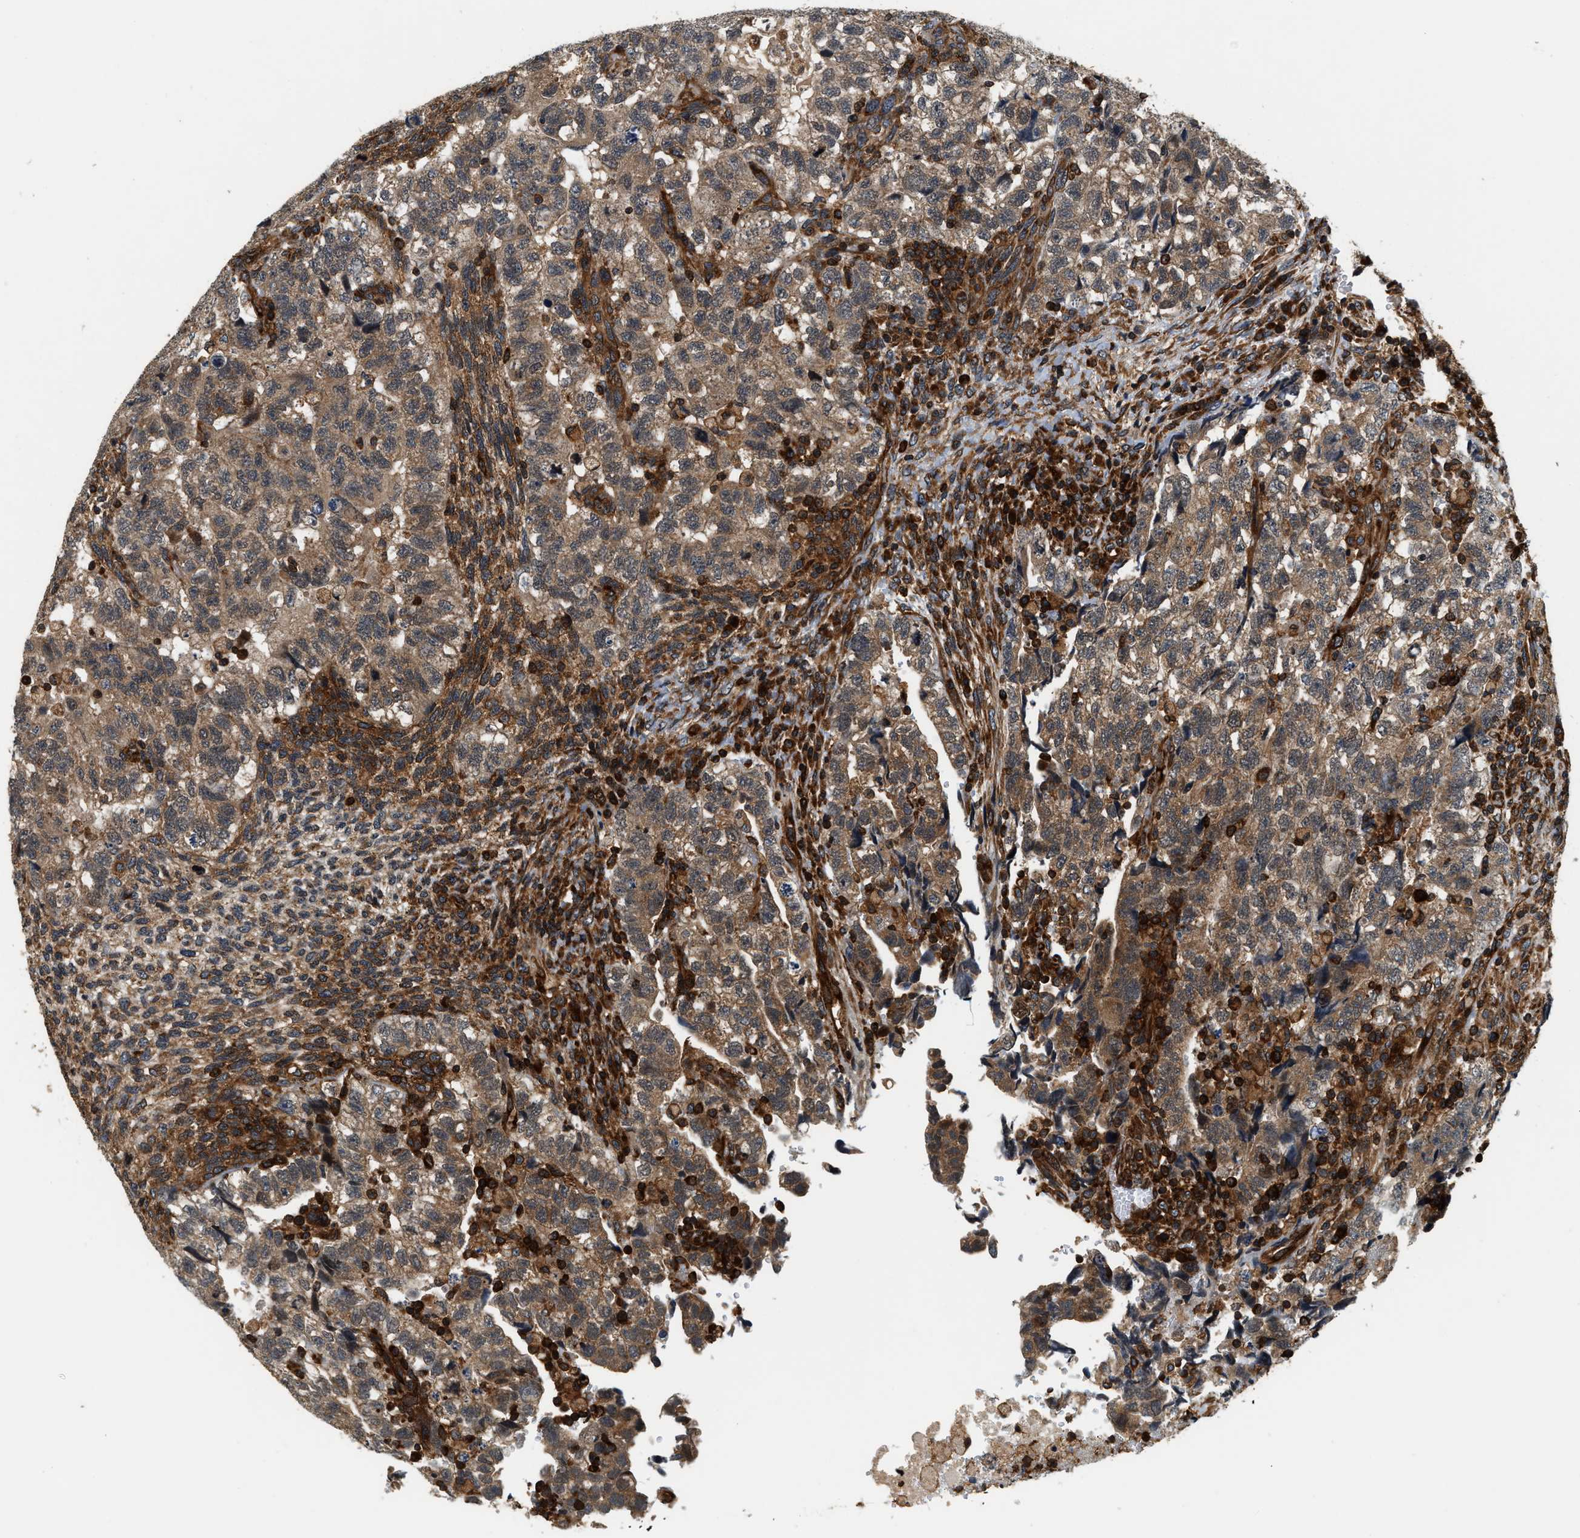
{"staining": {"intensity": "moderate", "quantity": ">75%", "location": "cytoplasmic/membranous"}, "tissue": "testis cancer", "cell_type": "Tumor cells", "image_type": "cancer", "snomed": [{"axis": "morphology", "description": "Carcinoma, Embryonal, NOS"}, {"axis": "topography", "description": "Testis"}], "caption": "Testis embryonal carcinoma was stained to show a protein in brown. There is medium levels of moderate cytoplasmic/membranous staining in approximately >75% of tumor cells. The staining was performed using DAB (3,3'-diaminobenzidine) to visualize the protein expression in brown, while the nuclei were stained in blue with hematoxylin (Magnification: 20x).", "gene": "SAMD9", "patient": {"sex": "male", "age": 36}}